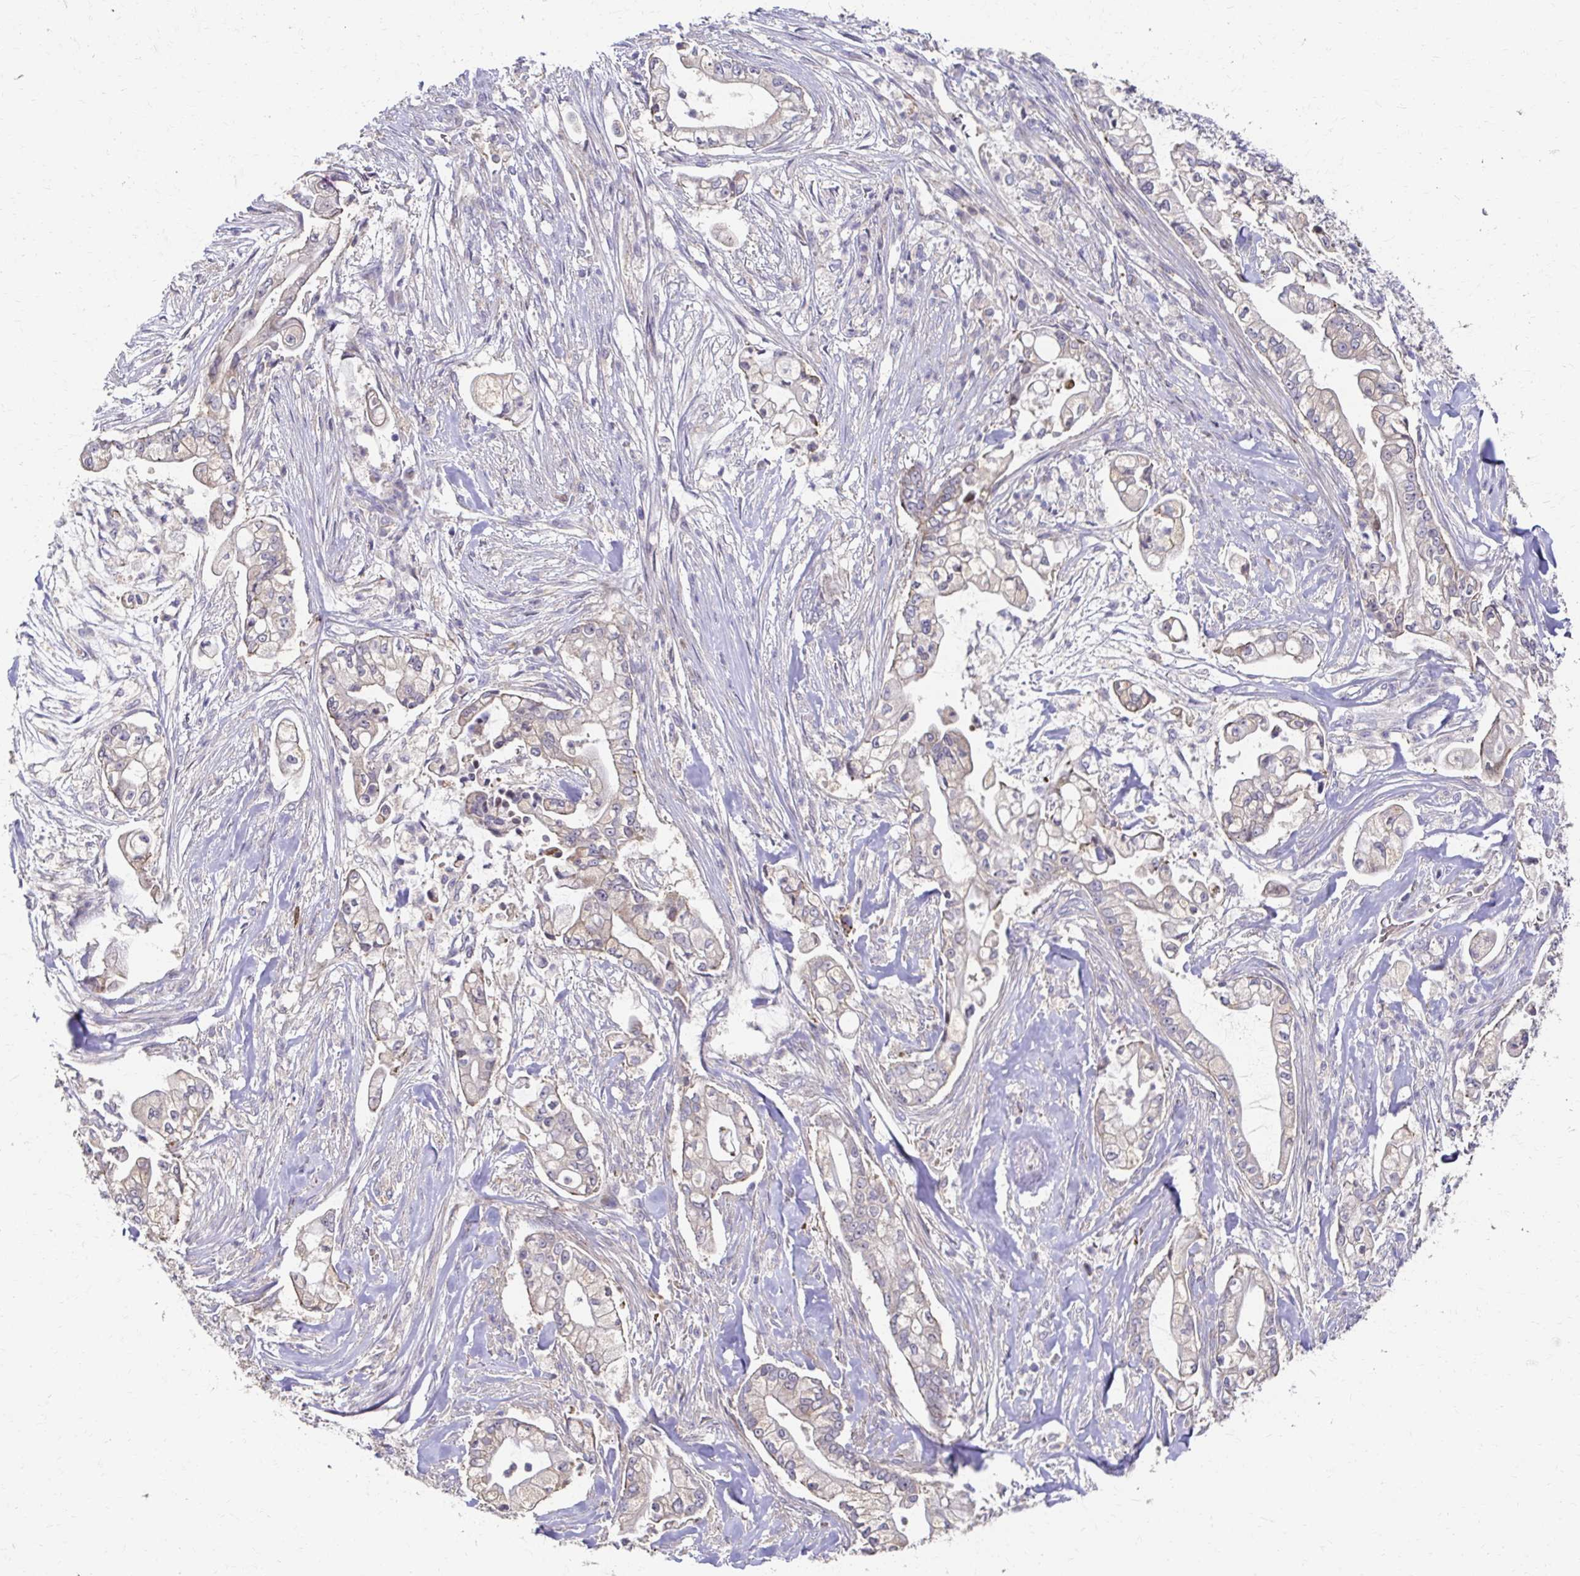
{"staining": {"intensity": "negative", "quantity": "none", "location": "none"}, "tissue": "pancreatic cancer", "cell_type": "Tumor cells", "image_type": "cancer", "snomed": [{"axis": "morphology", "description": "Adenocarcinoma, NOS"}, {"axis": "topography", "description": "Pancreas"}], "caption": "There is no significant positivity in tumor cells of pancreatic cancer (adenocarcinoma).", "gene": "SKA2", "patient": {"sex": "female", "age": 69}}